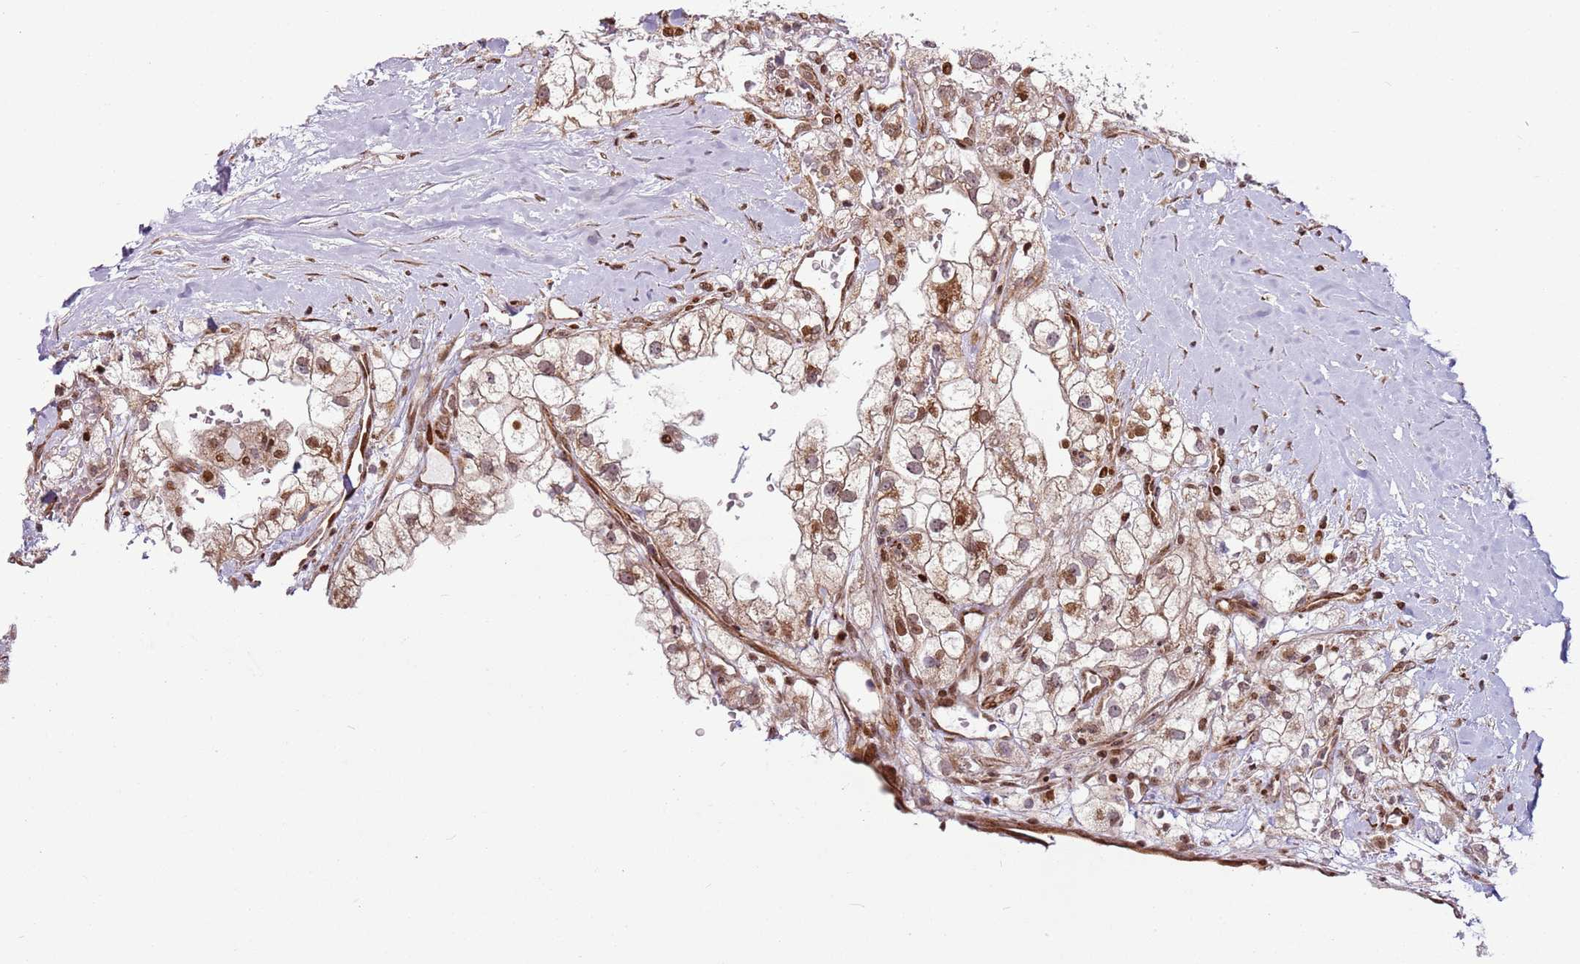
{"staining": {"intensity": "moderate", "quantity": ">75%", "location": "cytoplasmic/membranous,nuclear"}, "tissue": "renal cancer", "cell_type": "Tumor cells", "image_type": "cancer", "snomed": [{"axis": "morphology", "description": "Adenocarcinoma, NOS"}, {"axis": "topography", "description": "Kidney"}], "caption": "A medium amount of moderate cytoplasmic/membranous and nuclear positivity is appreciated in approximately >75% of tumor cells in renal cancer (adenocarcinoma) tissue. The staining was performed using DAB (3,3'-diaminobenzidine) to visualize the protein expression in brown, while the nuclei were stained in blue with hematoxylin (Magnification: 20x).", "gene": "PCTP", "patient": {"sex": "male", "age": 59}}